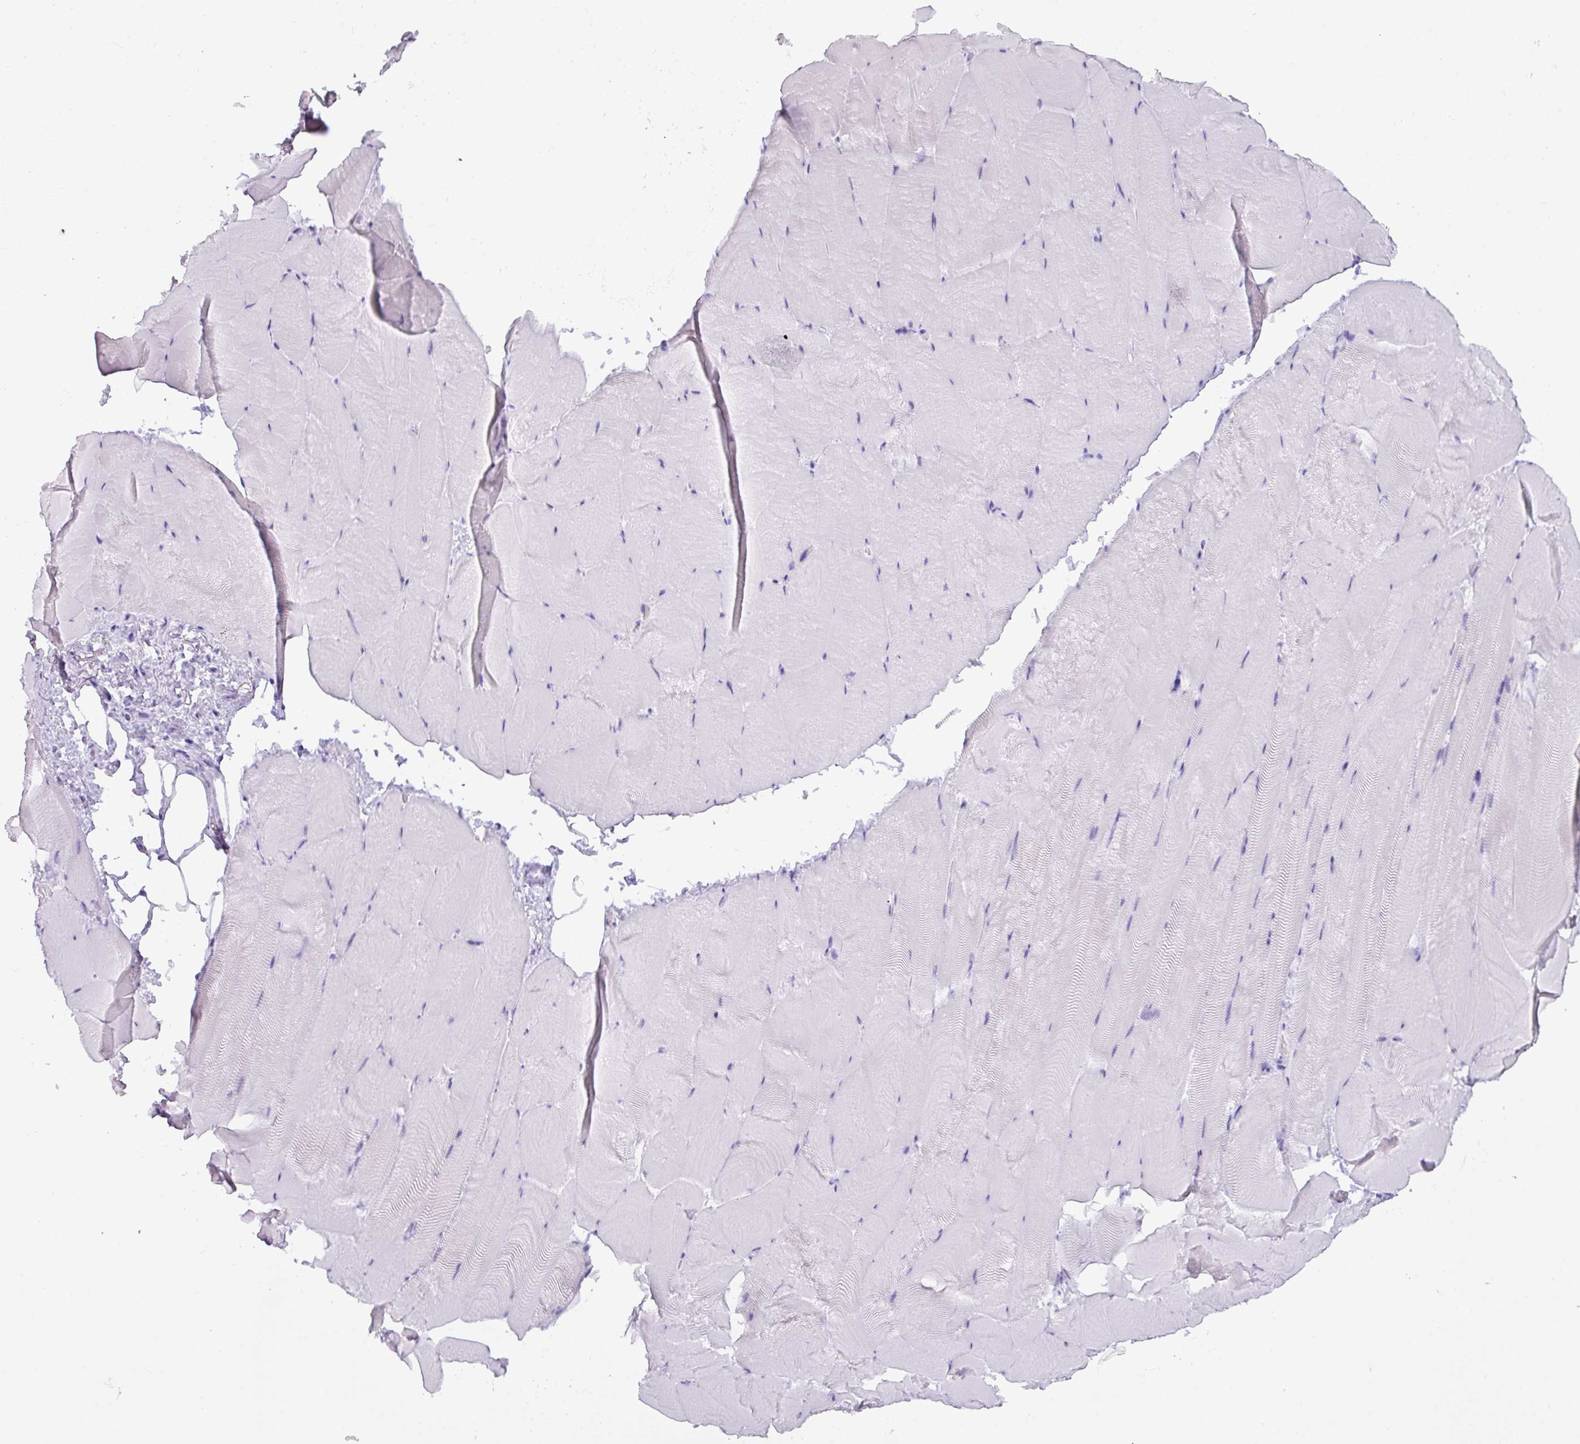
{"staining": {"intensity": "negative", "quantity": "none", "location": "none"}, "tissue": "skeletal muscle", "cell_type": "Myocytes", "image_type": "normal", "snomed": [{"axis": "morphology", "description": "Normal tissue, NOS"}, {"axis": "topography", "description": "Skeletal muscle"}], "caption": "Protein analysis of normal skeletal muscle shows no significant expression in myocytes.", "gene": "NCCRP1", "patient": {"sex": "female", "age": 64}}